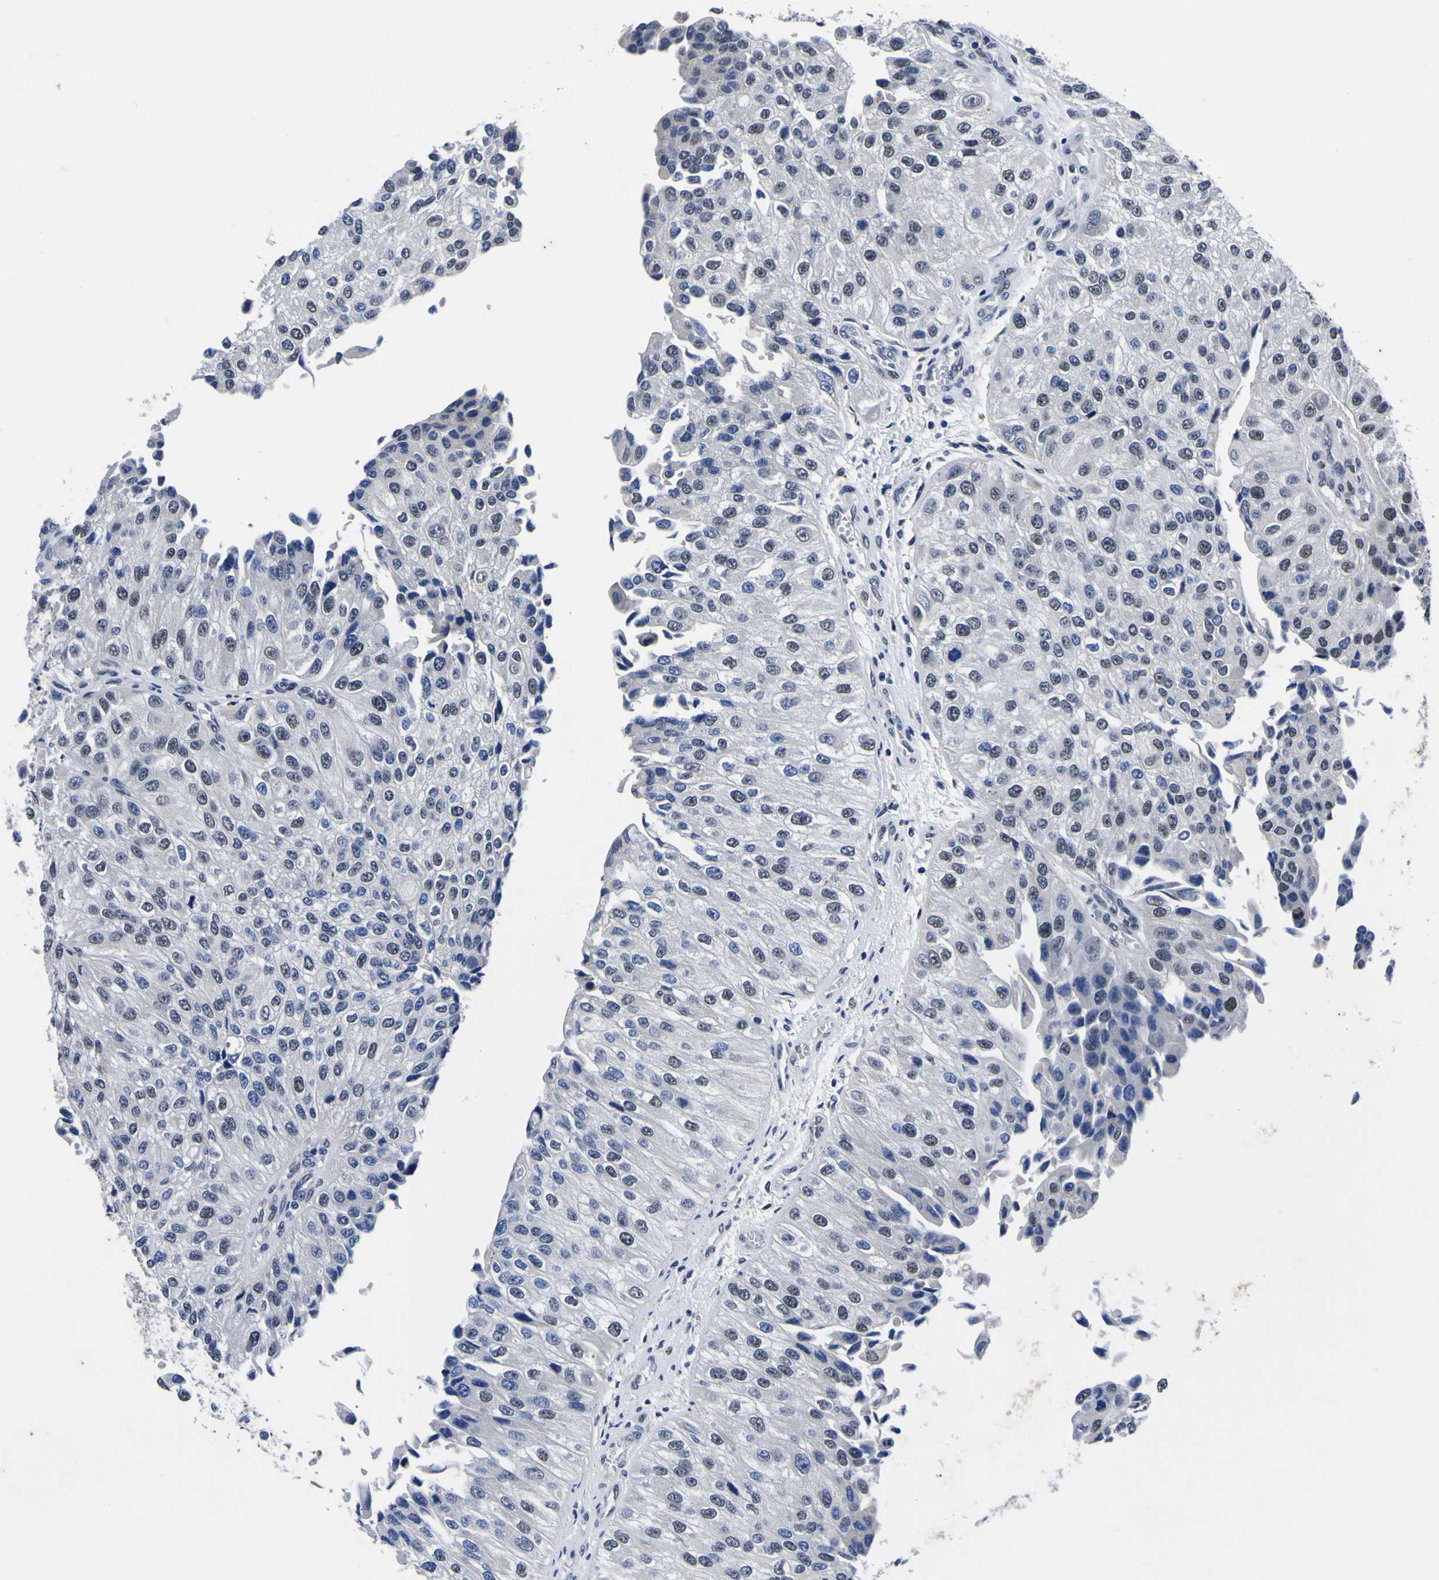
{"staining": {"intensity": "negative", "quantity": "none", "location": "none"}, "tissue": "urothelial cancer", "cell_type": "Tumor cells", "image_type": "cancer", "snomed": [{"axis": "morphology", "description": "Urothelial carcinoma, High grade"}, {"axis": "topography", "description": "Kidney"}, {"axis": "topography", "description": "Urinary bladder"}], "caption": "The image displays no significant expression in tumor cells of urothelial carcinoma (high-grade).", "gene": "IGFLR1", "patient": {"sex": "male", "age": 77}}